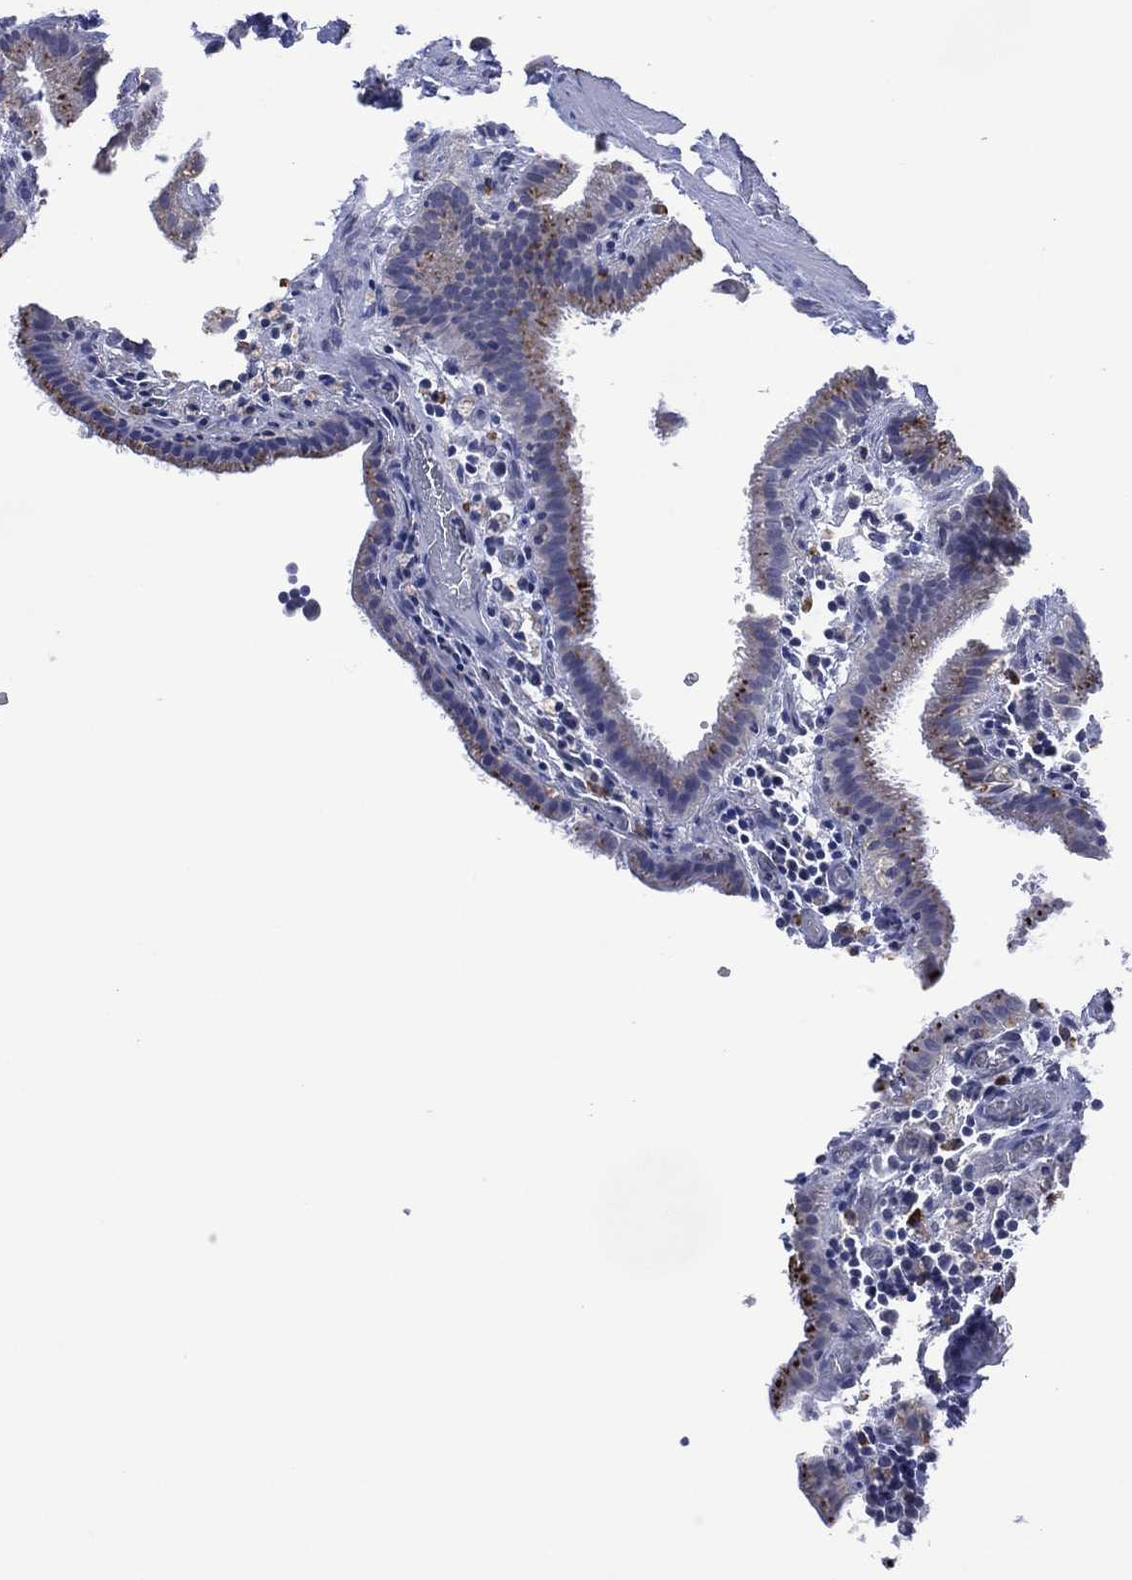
{"staining": {"intensity": "negative", "quantity": "none", "location": "none"}, "tissue": "gallbladder", "cell_type": "Glandular cells", "image_type": "normal", "snomed": [{"axis": "morphology", "description": "Normal tissue, NOS"}, {"axis": "topography", "description": "Gallbladder"}], "caption": "A histopathology image of human gallbladder is negative for staining in glandular cells. (DAB immunohistochemistry (IHC), high magnification).", "gene": "ASB10", "patient": {"sex": "male", "age": 62}}